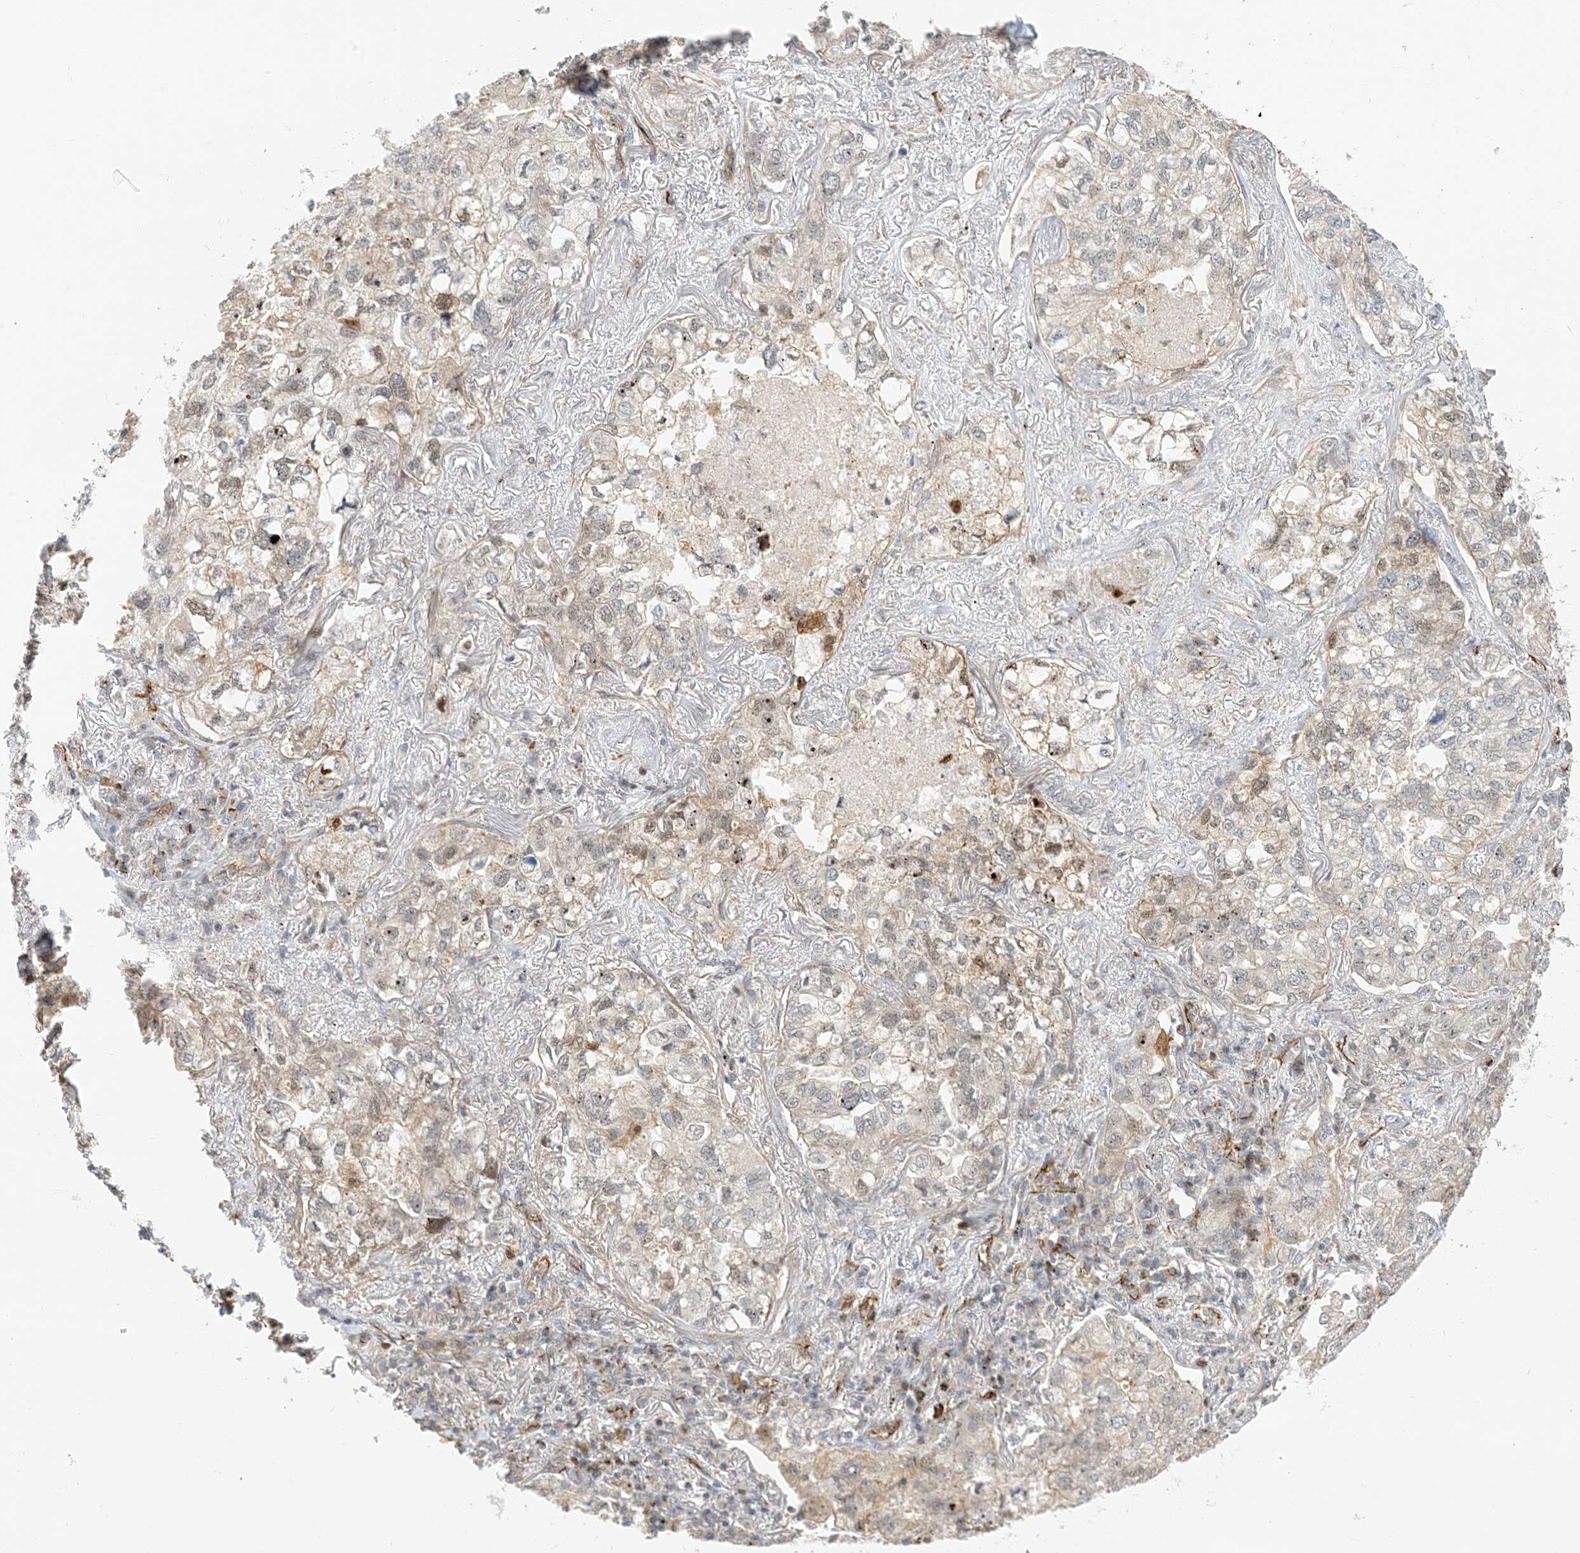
{"staining": {"intensity": "moderate", "quantity": "<25%", "location": "nuclear"}, "tissue": "lung cancer", "cell_type": "Tumor cells", "image_type": "cancer", "snomed": [{"axis": "morphology", "description": "Adenocarcinoma, NOS"}, {"axis": "topography", "description": "Lung"}], "caption": "There is low levels of moderate nuclear expression in tumor cells of lung cancer, as demonstrated by immunohistochemical staining (brown color).", "gene": "MAPKBP1", "patient": {"sex": "male", "age": 65}}